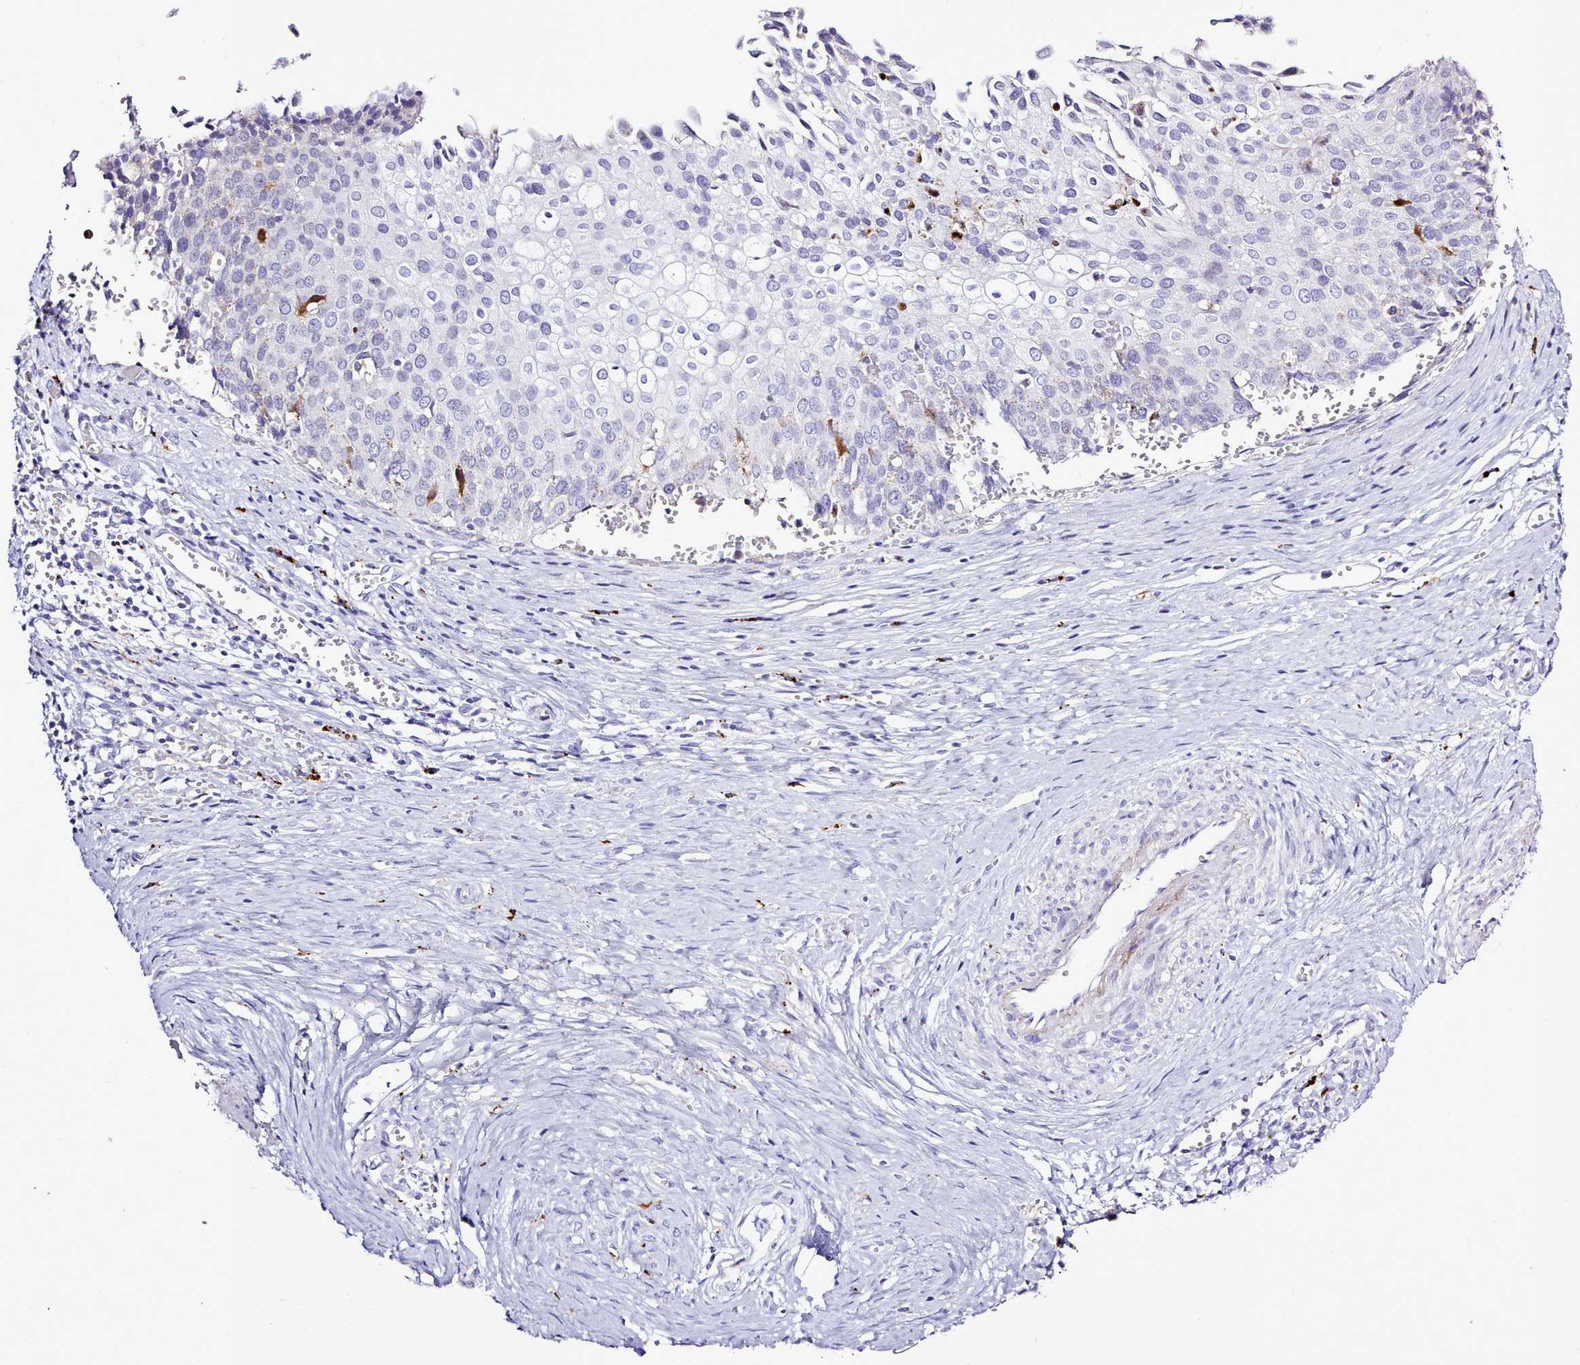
{"staining": {"intensity": "negative", "quantity": "none", "location": "none"}, "tissue": "cervical cancer", "cell_type": "Tumor cells", "image_type": "cancer", "snomed": [{"axis": "morphology", "description": "Squamous cell carcinoma, NOS"}, {"axis": "topography", "description": "Cervix"}], "caption": "A high-resolution micrograph shows IHC staining of cervical cancer (squamous cell carcinoma), which exhibits no significant expression in tumor cells.", "gene": "SRD5A1", "patient": {"sex": "female", "age": 44}}